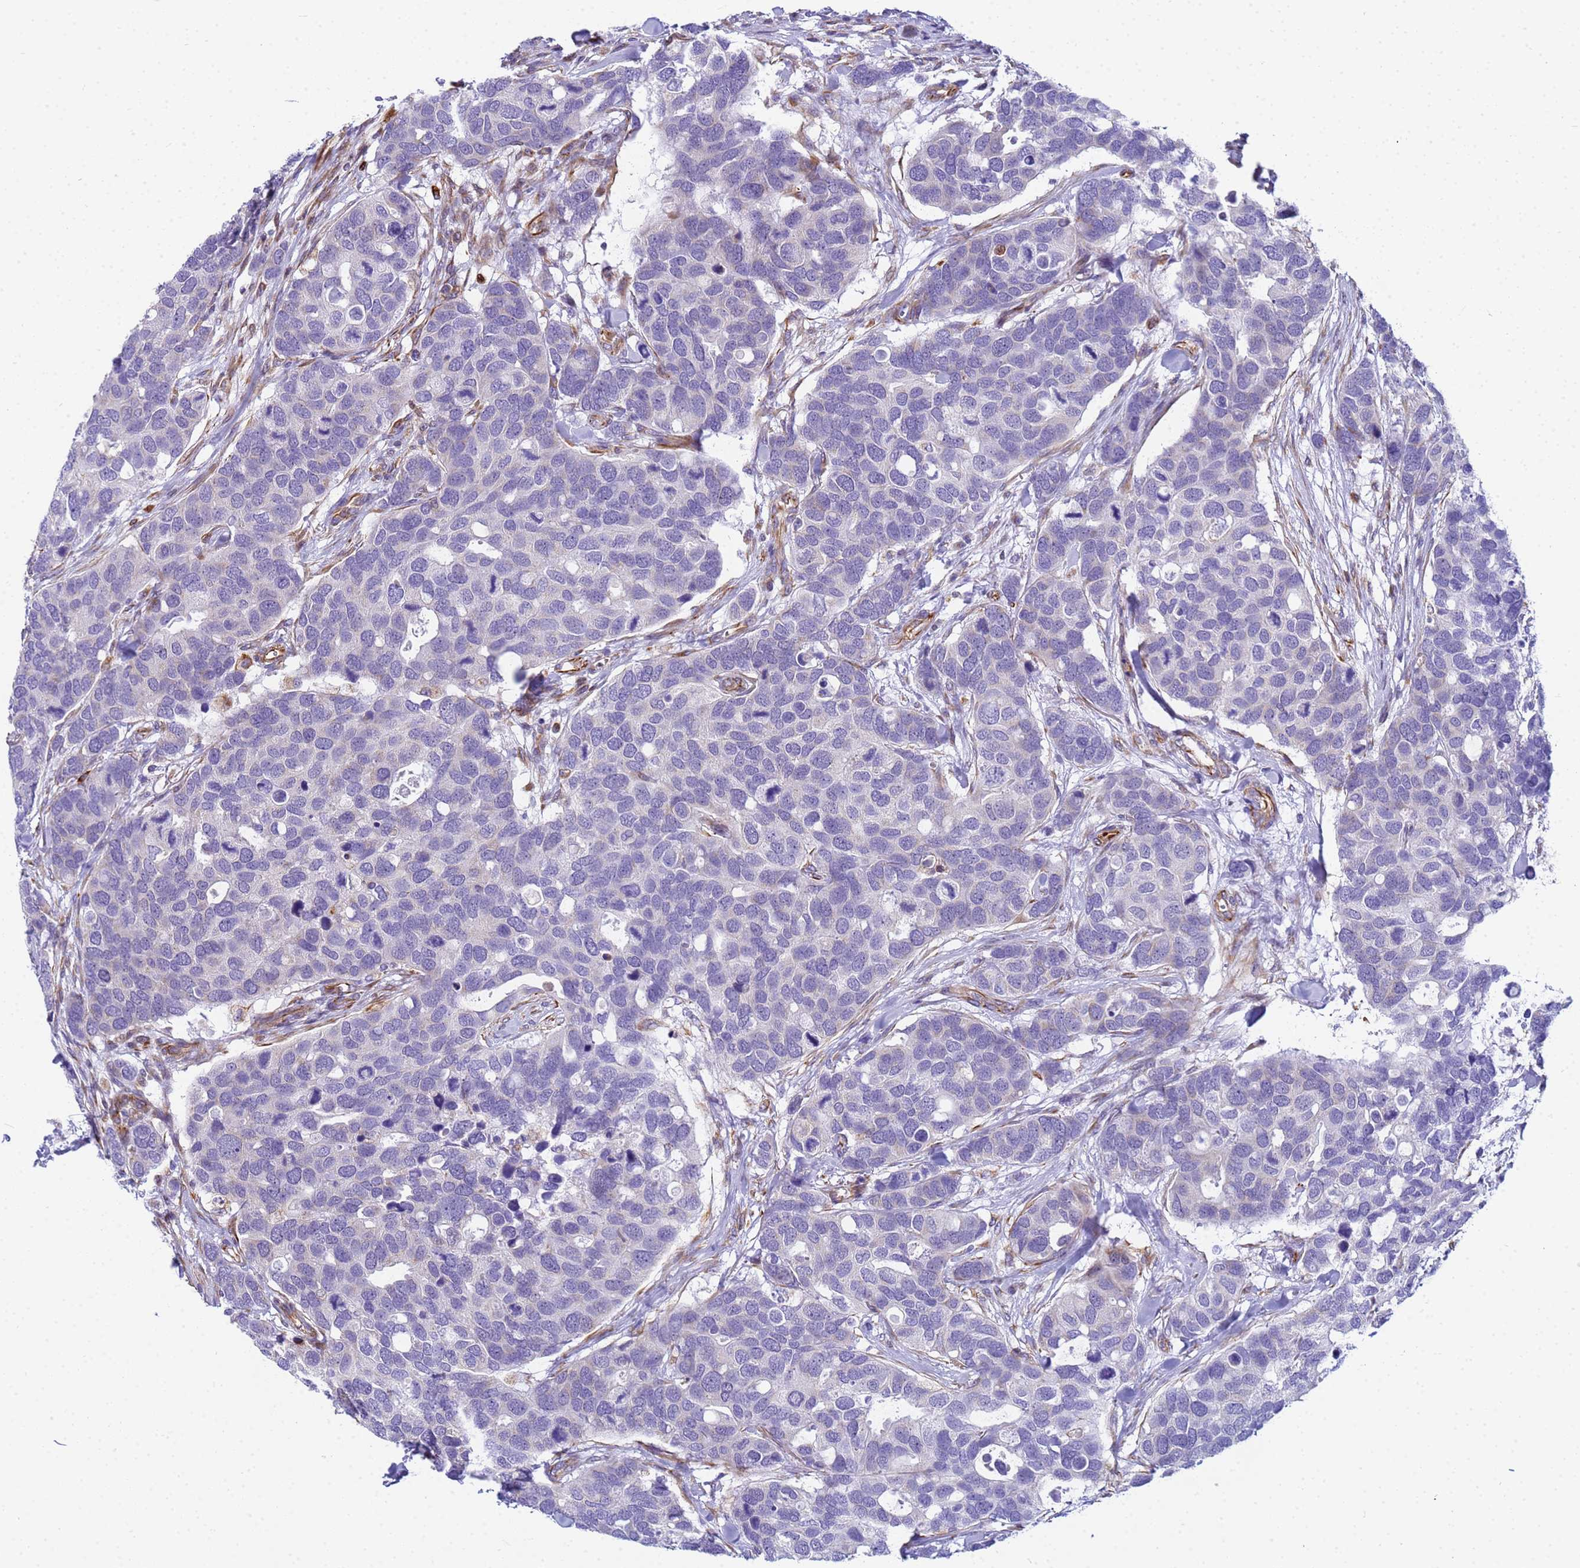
{"staining": {"intensity": "negative", "quantity": "none", "location": "none"}, "tissue": "breast cancer", "cell_type": "Tumor cells", "image_type": "cancer", "snomed": [{"axis": "morphology", "description": "Duct carcinoma"}, {"axis": "topography", "description": "Breast"}], "caption": "Invasive ductal carcinoma (breast) stained for a protein using IHC demonstrates no expression tumor cells.", "gene": "UBXN2B", "patient": {"sex": "female", "age": 83}}